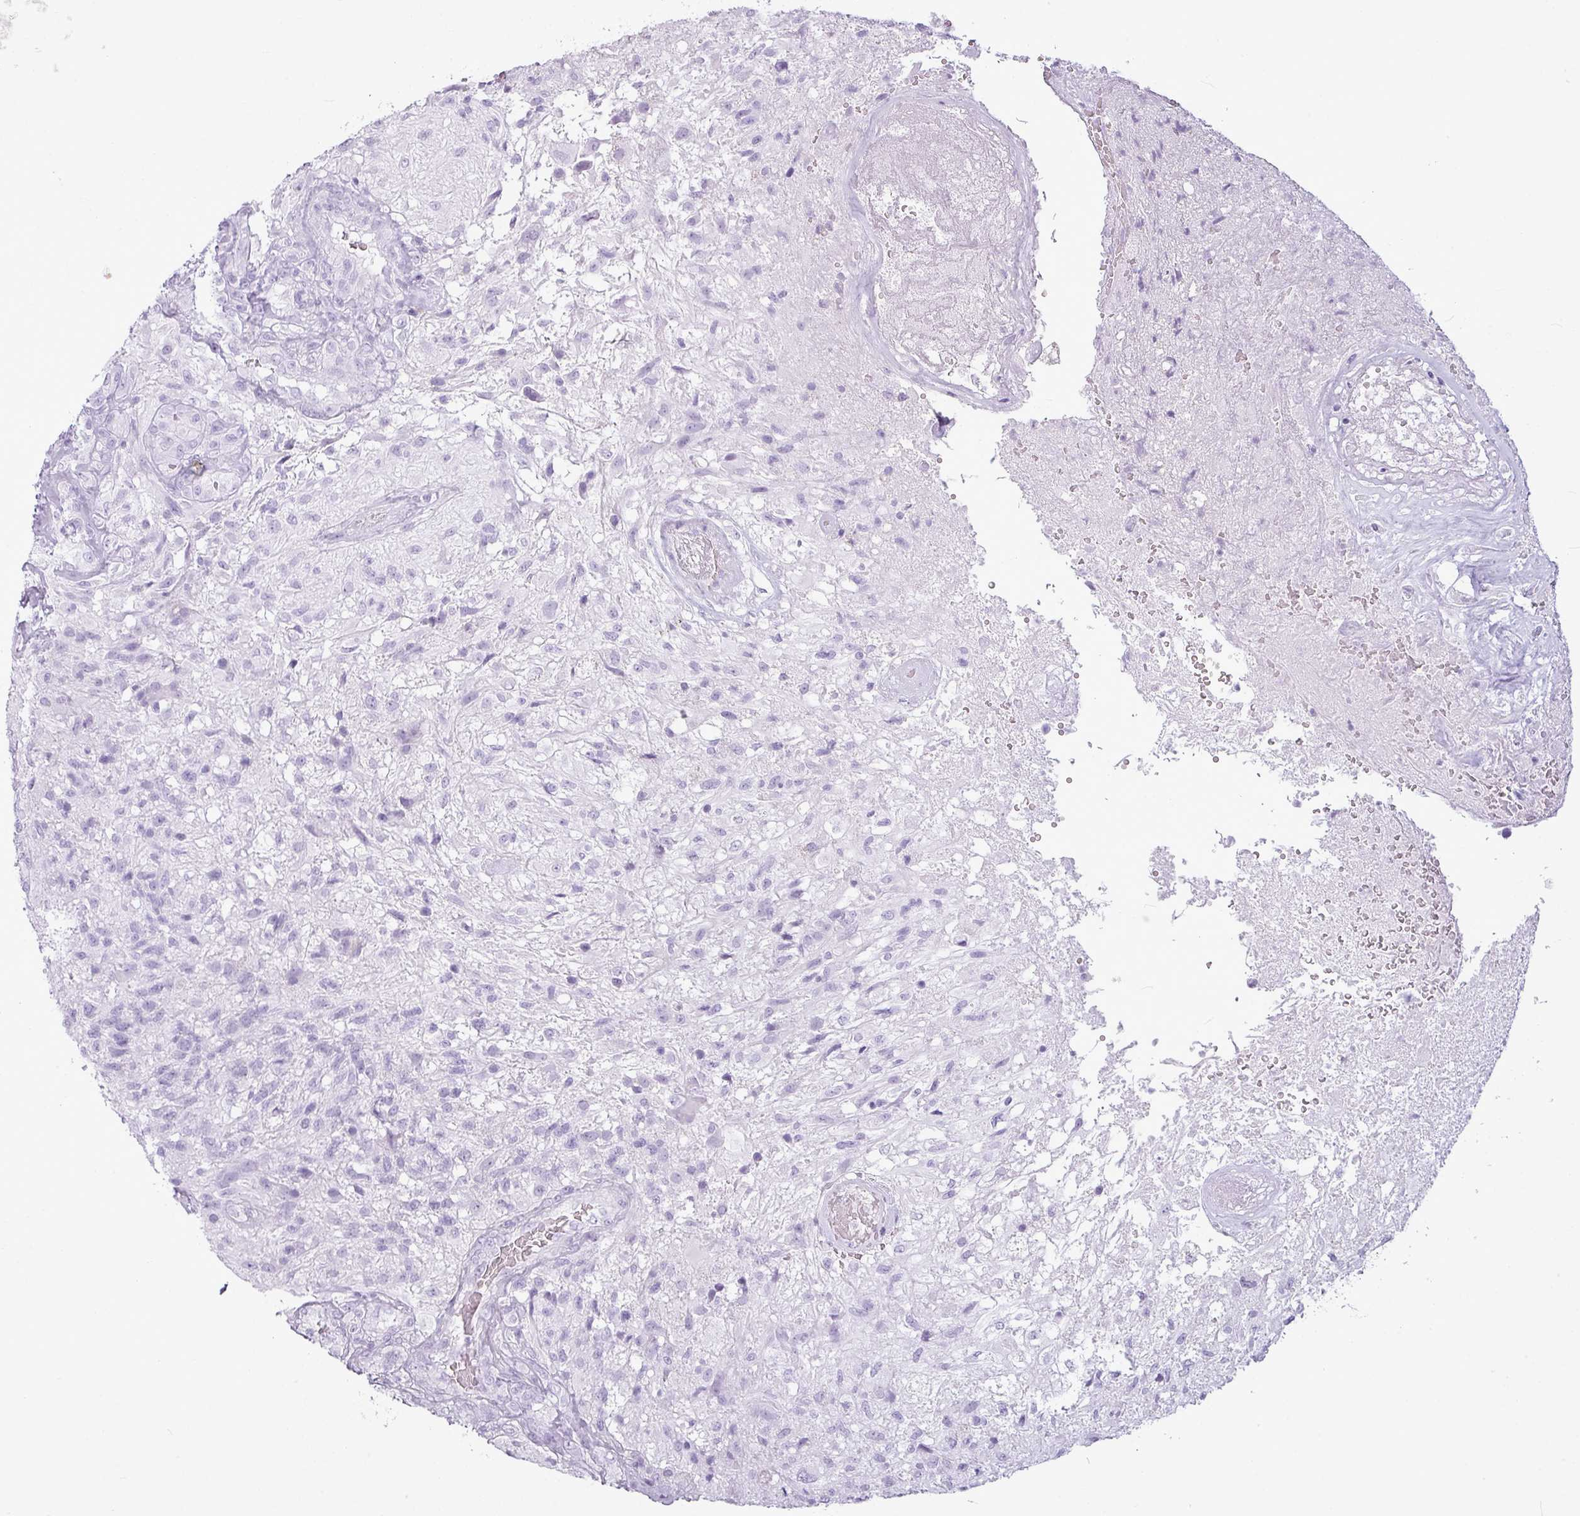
{"staining": {"intensity": "negative", "quantity": "none", "location": "none"}, "tissue": "glioma", "cell_type": "Tumor cells", "image_type": "cancer", "snomed": [{"axis": "morphology", "description": "Glioma, malignant, High grade"}, {"axis": "topography", "description": "Brain"}], "caption": "The immunohistochemistry (IHC) photomicrograph has no significant positivity in tumor cells of glioma tissue.", "gene": "AMY1B", "patient": {"sex": "male", "age": 56}}